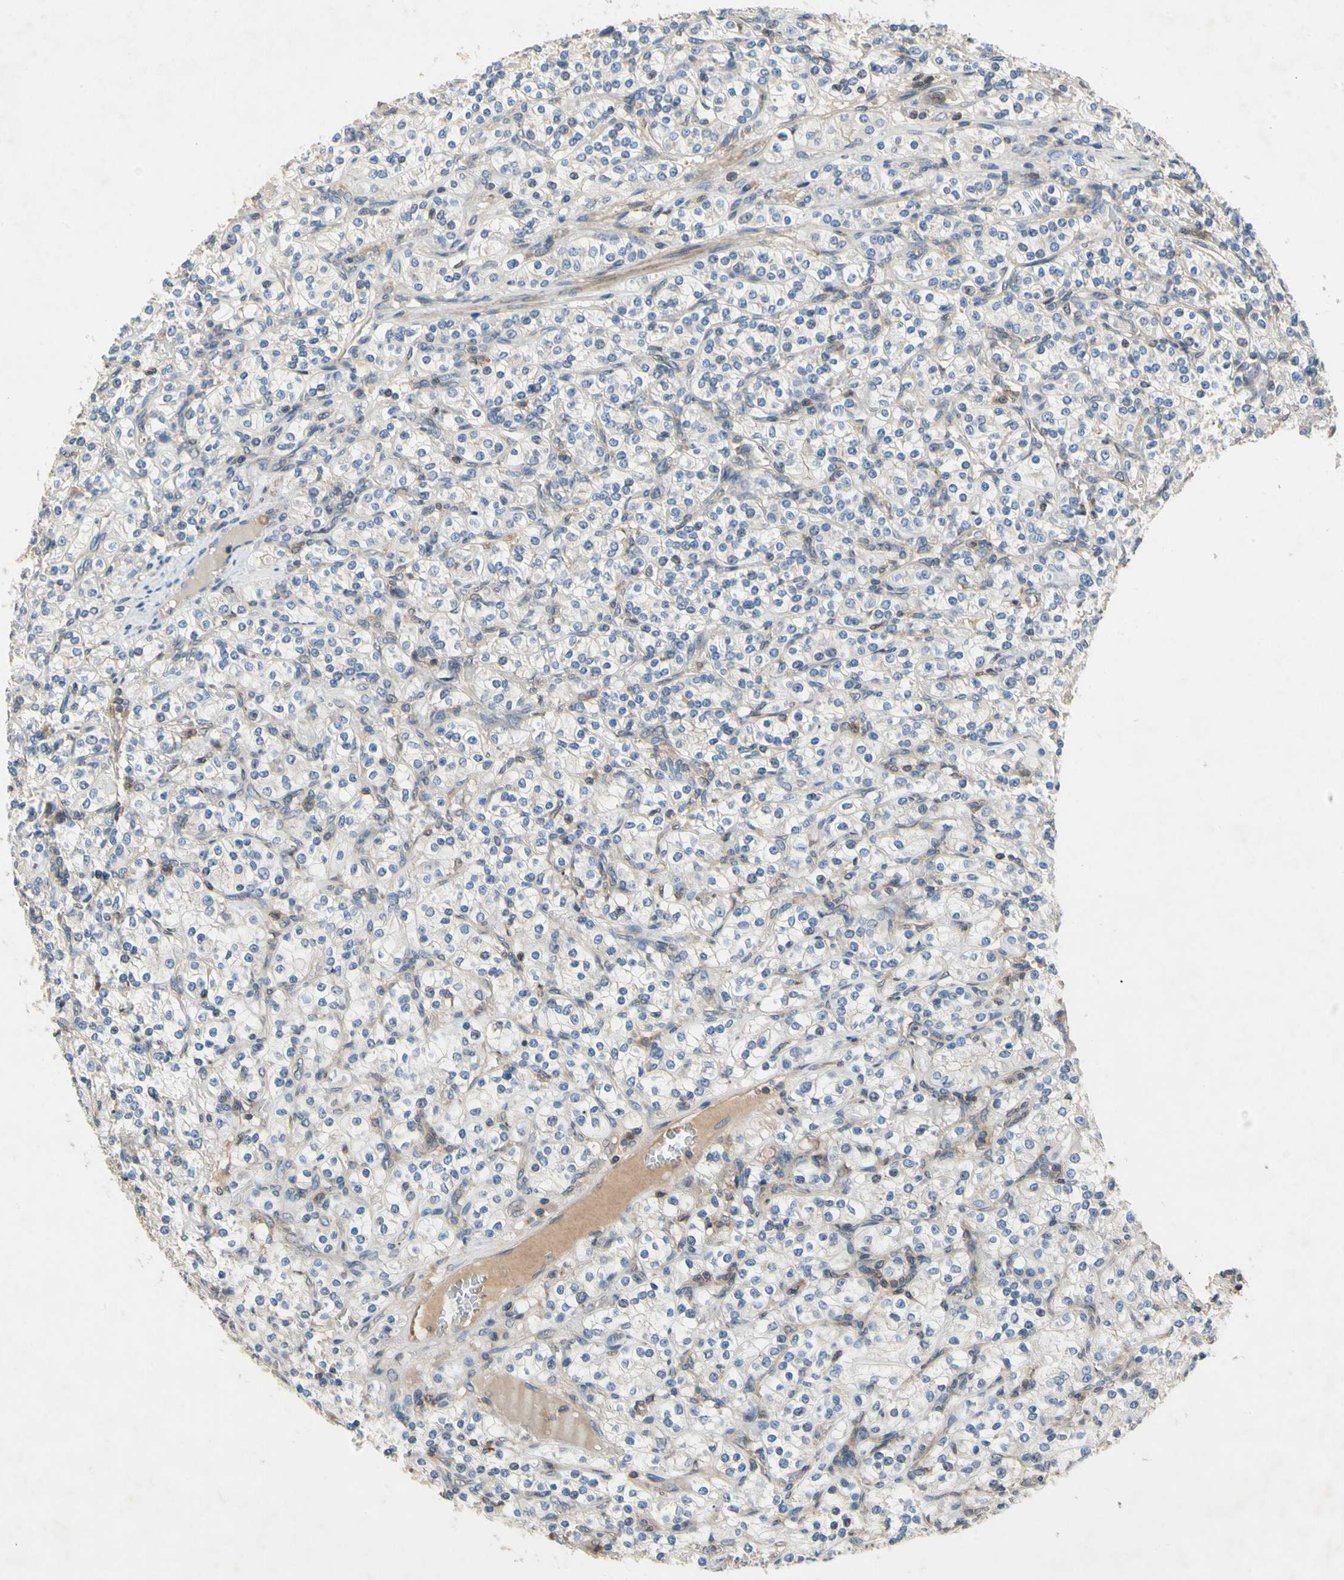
{"staining": {"intensity": "negative", "quantity": "none", "location": "none"}, "tissue": "renal cancer", "cell_type": "Tumor cells", "image_type": "cancer", "snomed": [{"axis": "morphology", "description": "Adenocarcinoma, NOS"}, {"axis": "topography", "description": "Kidney"}], "caption": "An IHC image of renal adenocarcinoma is shown. There is no staining in tumor cells of renal adenocarcinoma.", "gene": "CRTAC1", "patient": {"sex": "male", "age": 77}}